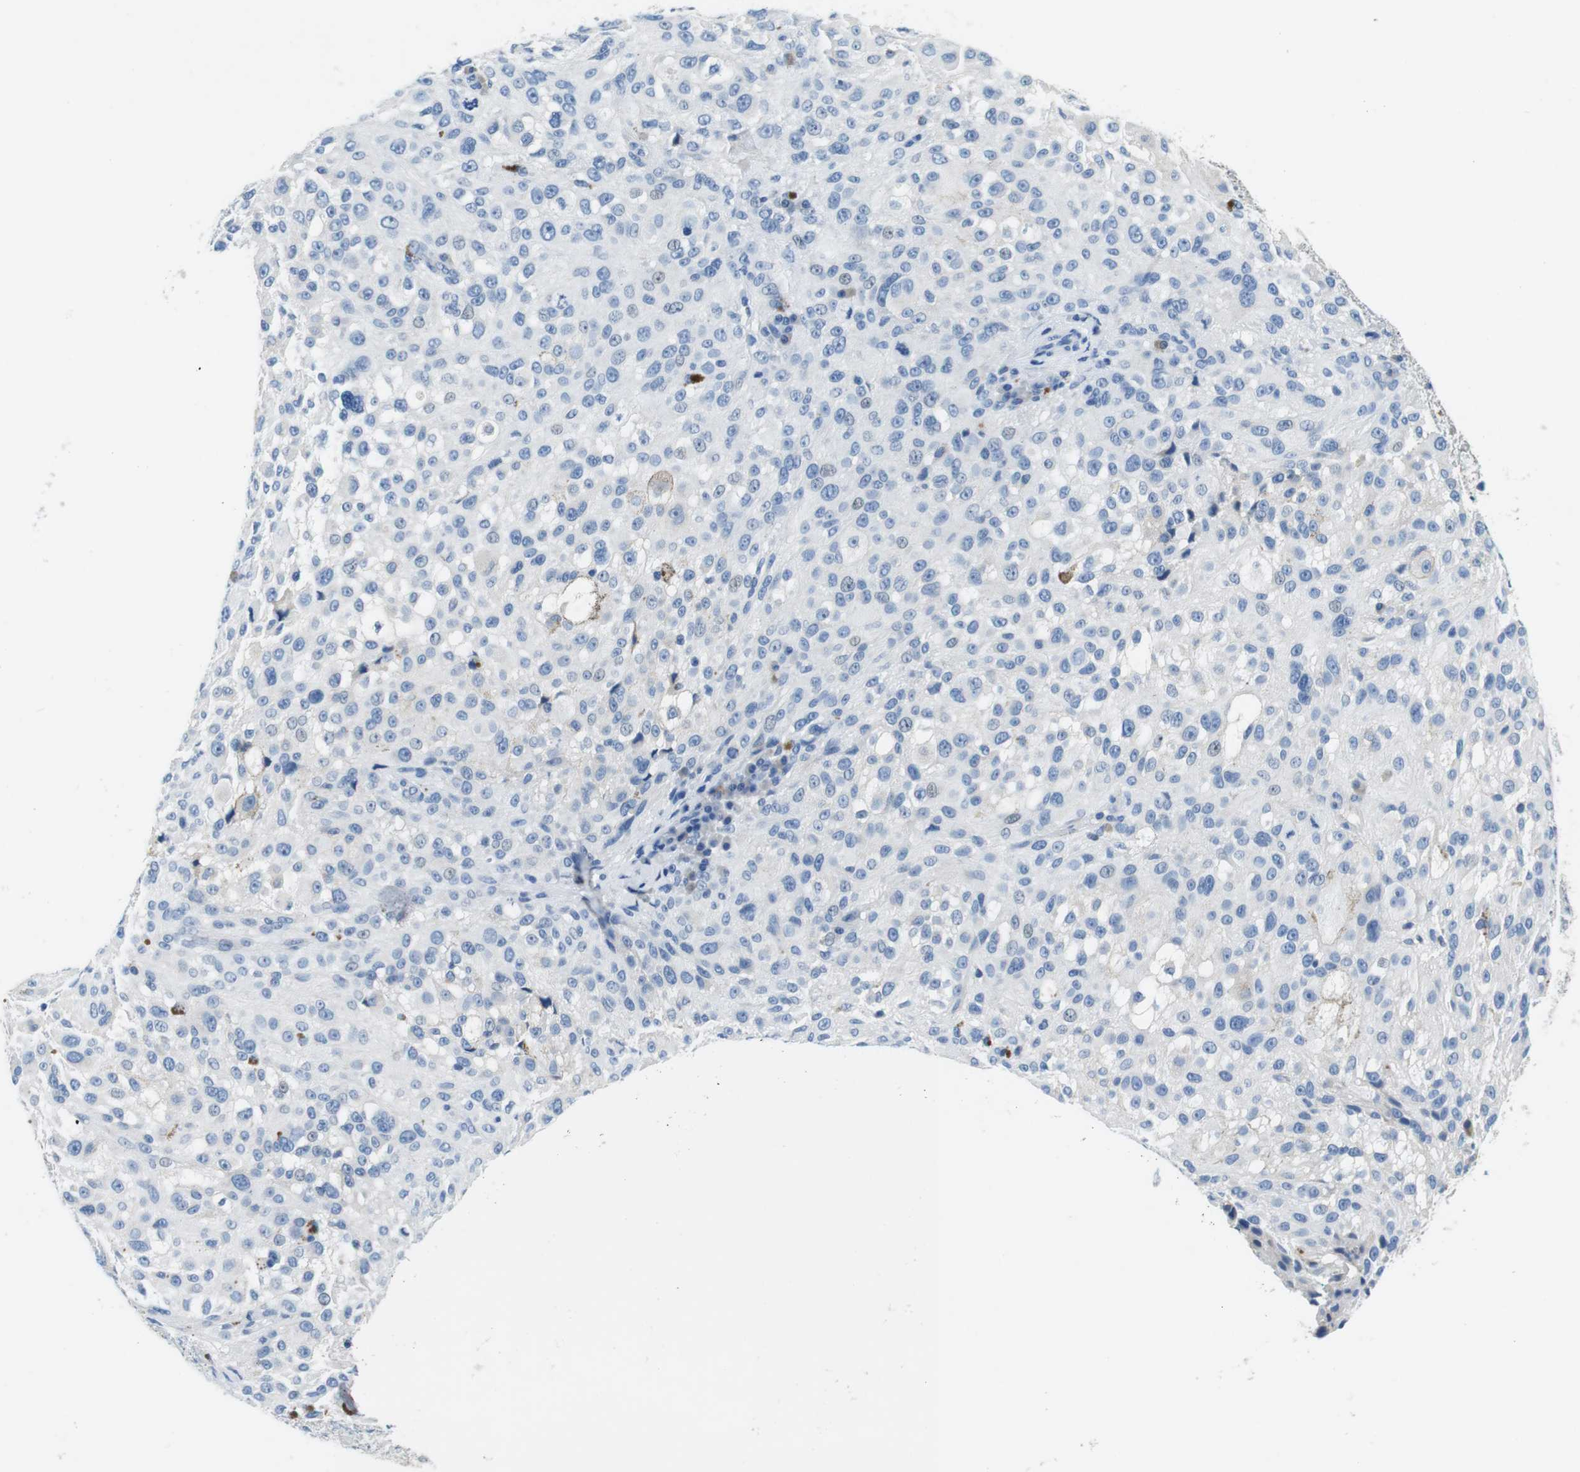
{"staining": {"intensity": "negative", "quantity": "none", "location": "none"}, "tissue": "melanoma", "cell_type": "Tumor cells", "image_type": "cancer", "snomed": [{"axis": "morphology", "description": "Necrosis, NOS"}, {"axis": "morphology", "description": "Malignant melanoma, NOS"}, {"axis": "topography", "description": "Skin"}], "caption": "DAB (3,3'-diaminobenzidine) immunohistochemical staining of melanoma displays no significant staining in tumor cells.", "gene": "IGHD", "patient": {"sex": "female", "age": 87}}